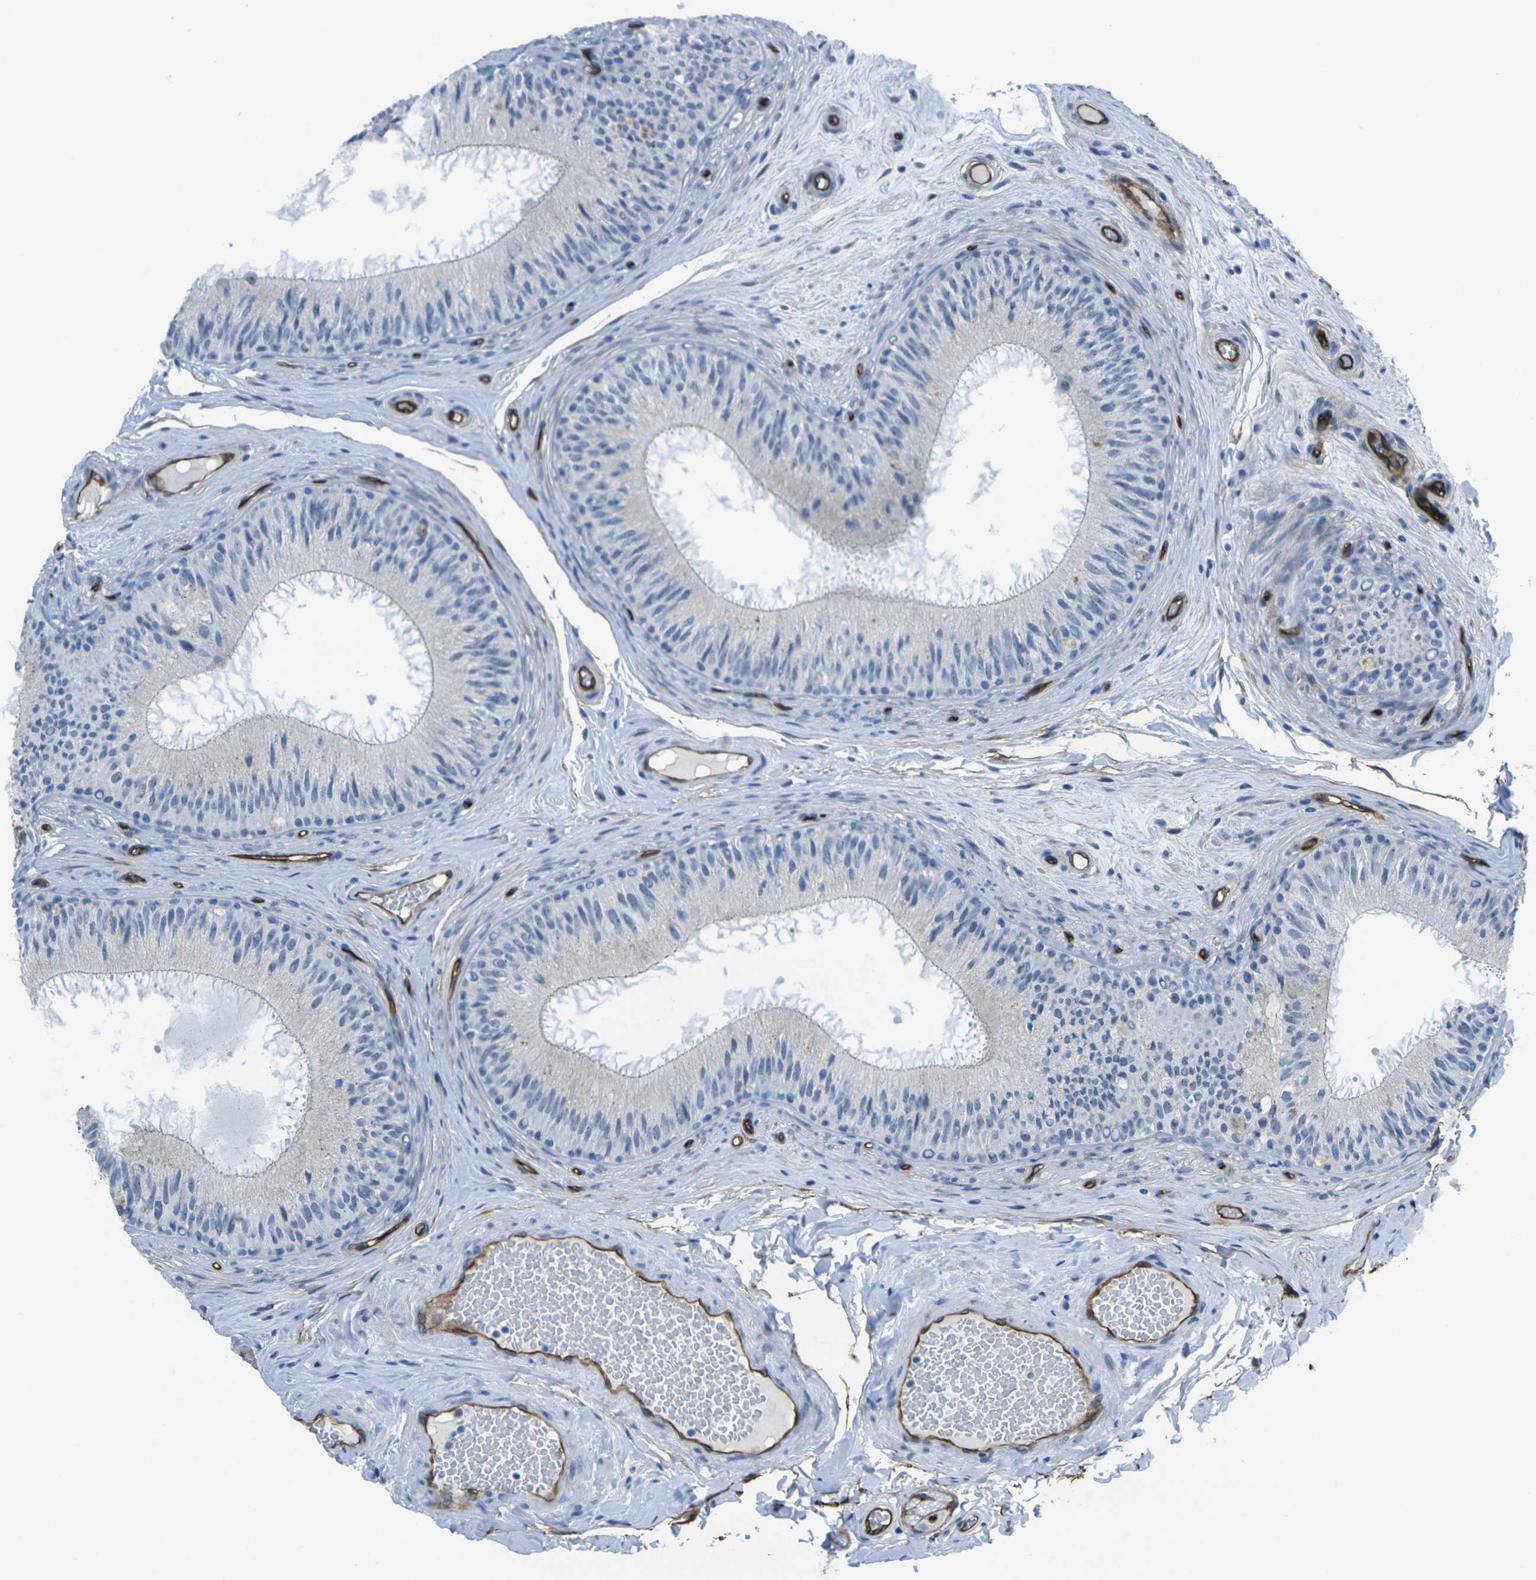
{"staining": {"intensity": "negative", "quantity": "none", "location": "none"}, "tissue": "epididymis", "cell_type": "Glandular cells", "image_type": "normal", "snomed": [{"axis": "morphology", "description": "Normal tissue, NOS"}, {"axis": "topography", "description": "Testis"}, {"axis": "topography", "description": "Epididymis"}], "caption": "Immunohistochemical staining of unremarkable epididymis demonstrates no significant expression in glandular cells. (Brightfield microscopy of DAB immunohistochemistry at high magnification).", "gene": "HSPA12B", "patient": {"sex": "male", "age": 36}}